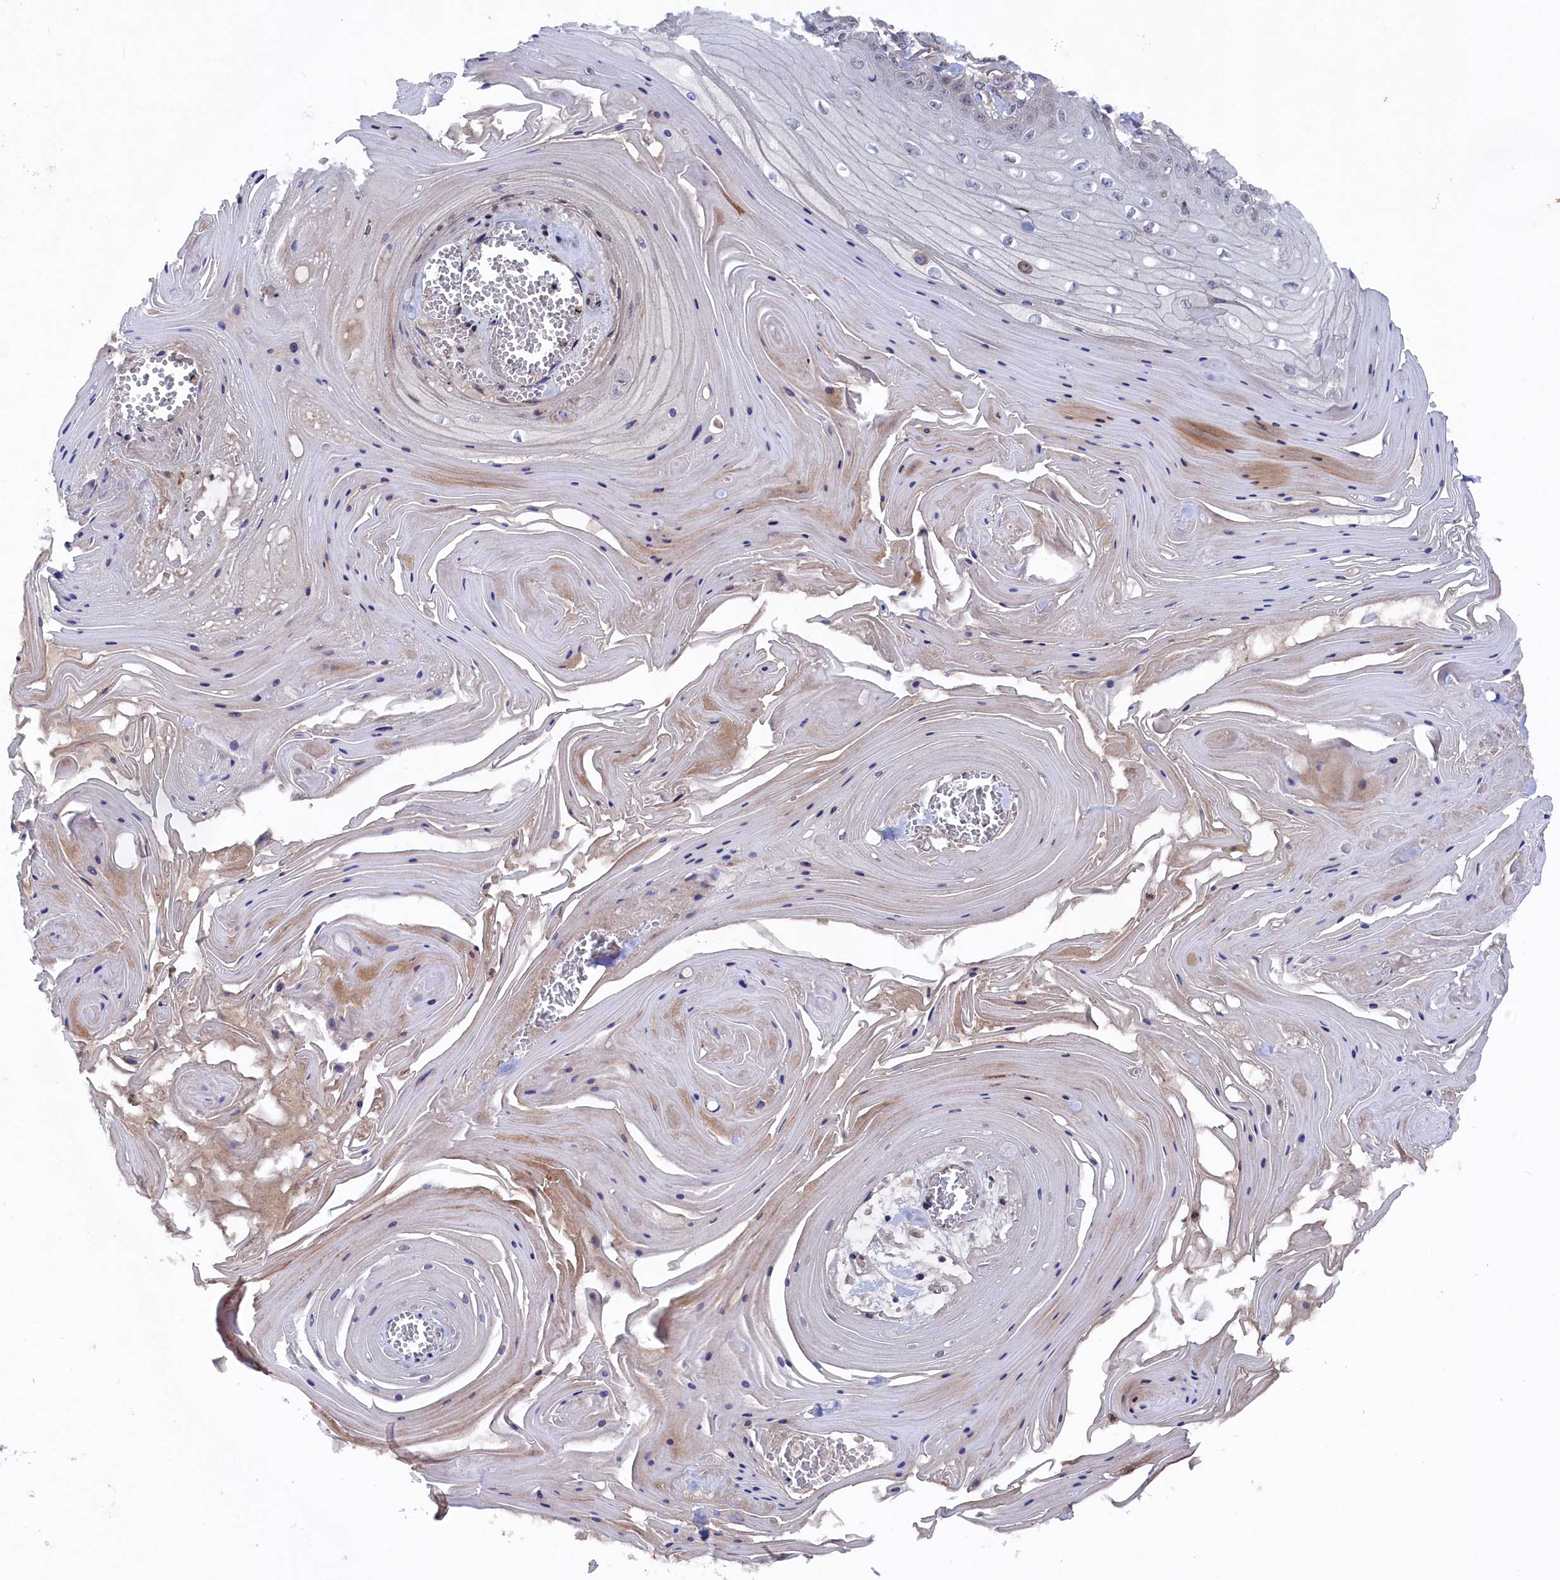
{"staining": {"intensity": "weak", "quantity": "<25%", "location": "nuclear"}, "tissue": "skin cancer", "cell_type": "Tumor cells", "image_type": "cancer", "snomed": [{"axis": "morphology", "description": "Squamous cell carcinoma, NOS"}, {"axis": "topography", "description": "Skin"}], "caption": "DAB (3,3'-diaminobenzidine) immunohistochemical staining of human skin squamous cell carcinoma shows no significant expression in tumor cells.", "gene": "TMC5", "patient": {"sex": "male", "age": 74}}